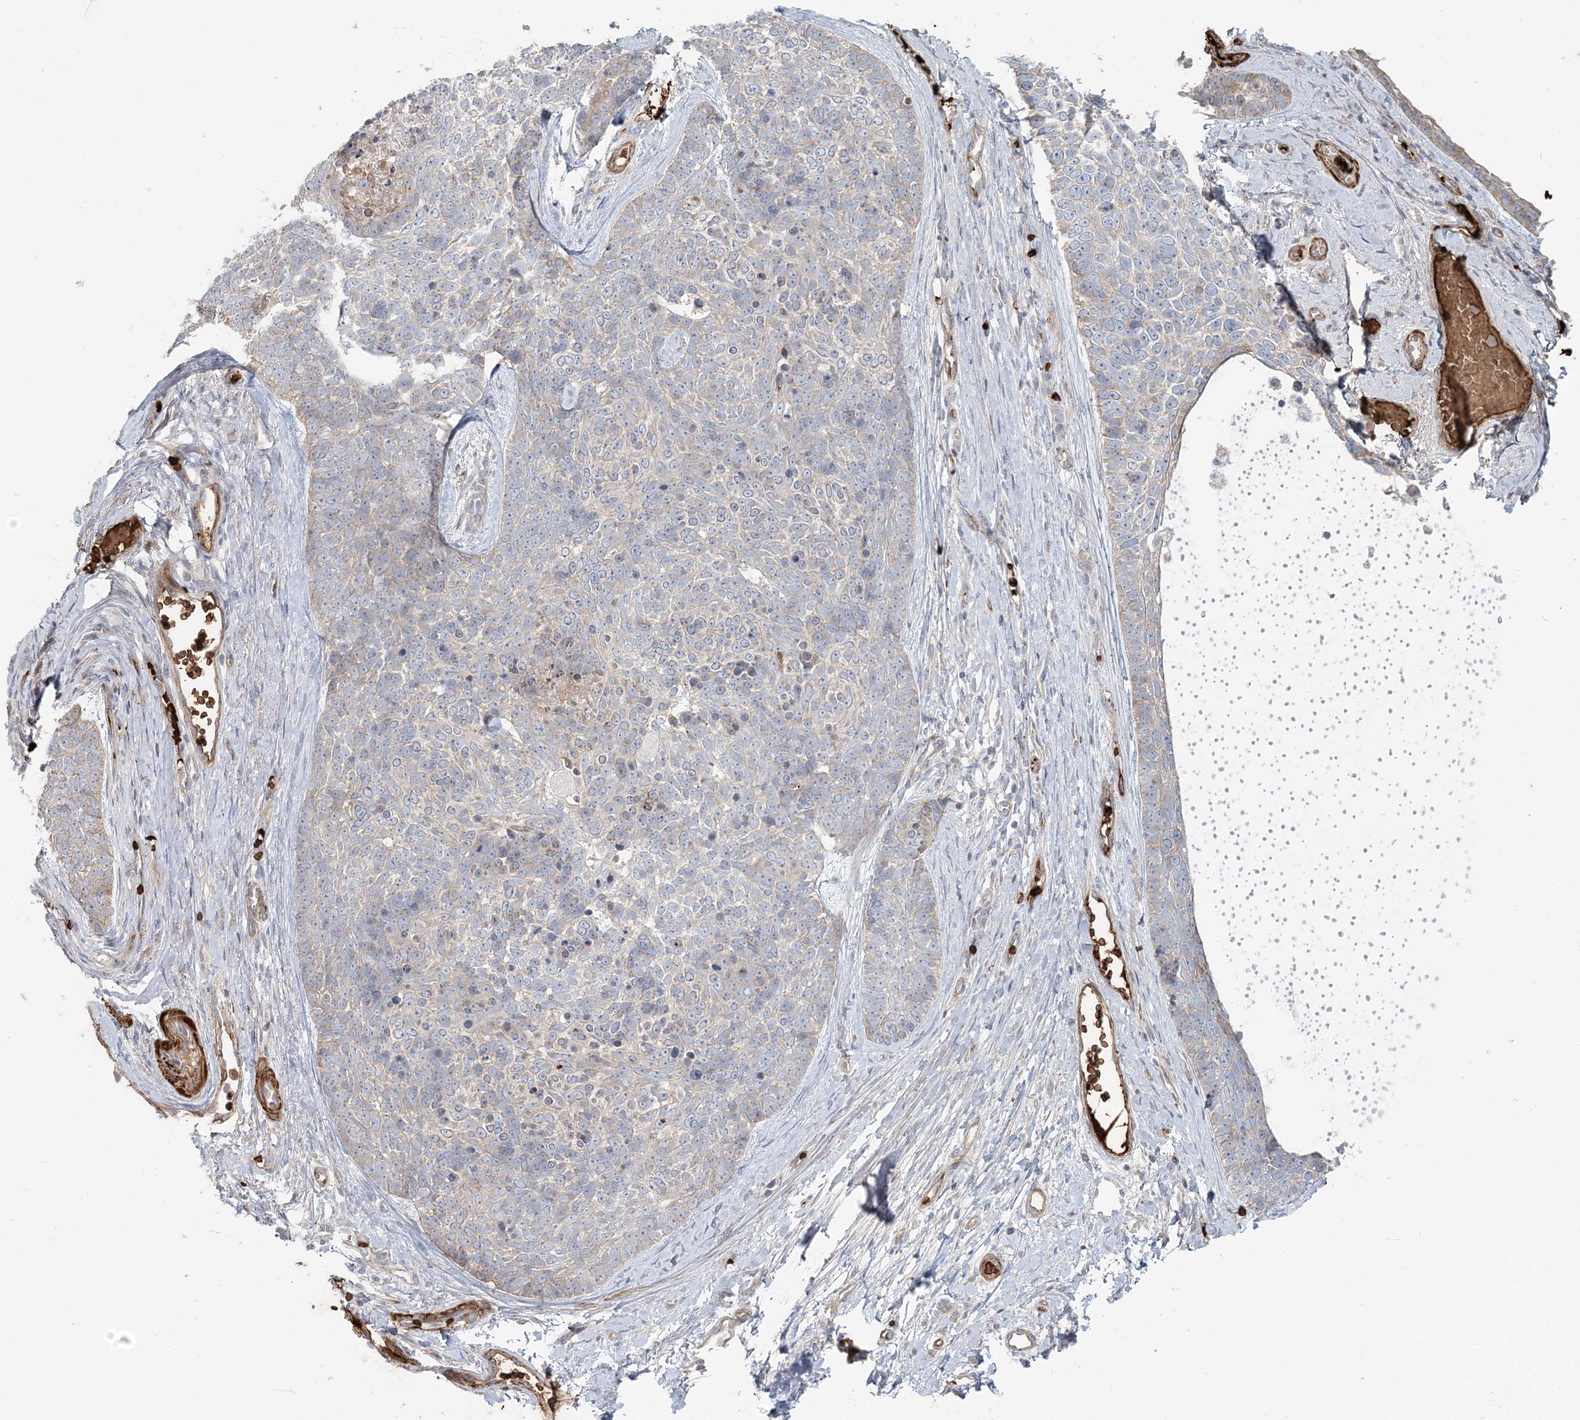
{"staining": {"intensity": "negative", "quantity": "none", "location": "none"}, "tissue": "skin cancer", "cell_type": "Tumor cells", "image_type": "cancer", "snomed": [{"axis": "morphology", "description": "Basal cell carcinoma"}, {"axis": "topography", "description": "Skin"}], "caption": "Immunohistochemical staining of human skin basal cell carcinoma shows no significant staining in tumor cells.", "gene": "SERINC1", "patient": {"sex": "female", "age": 81}}